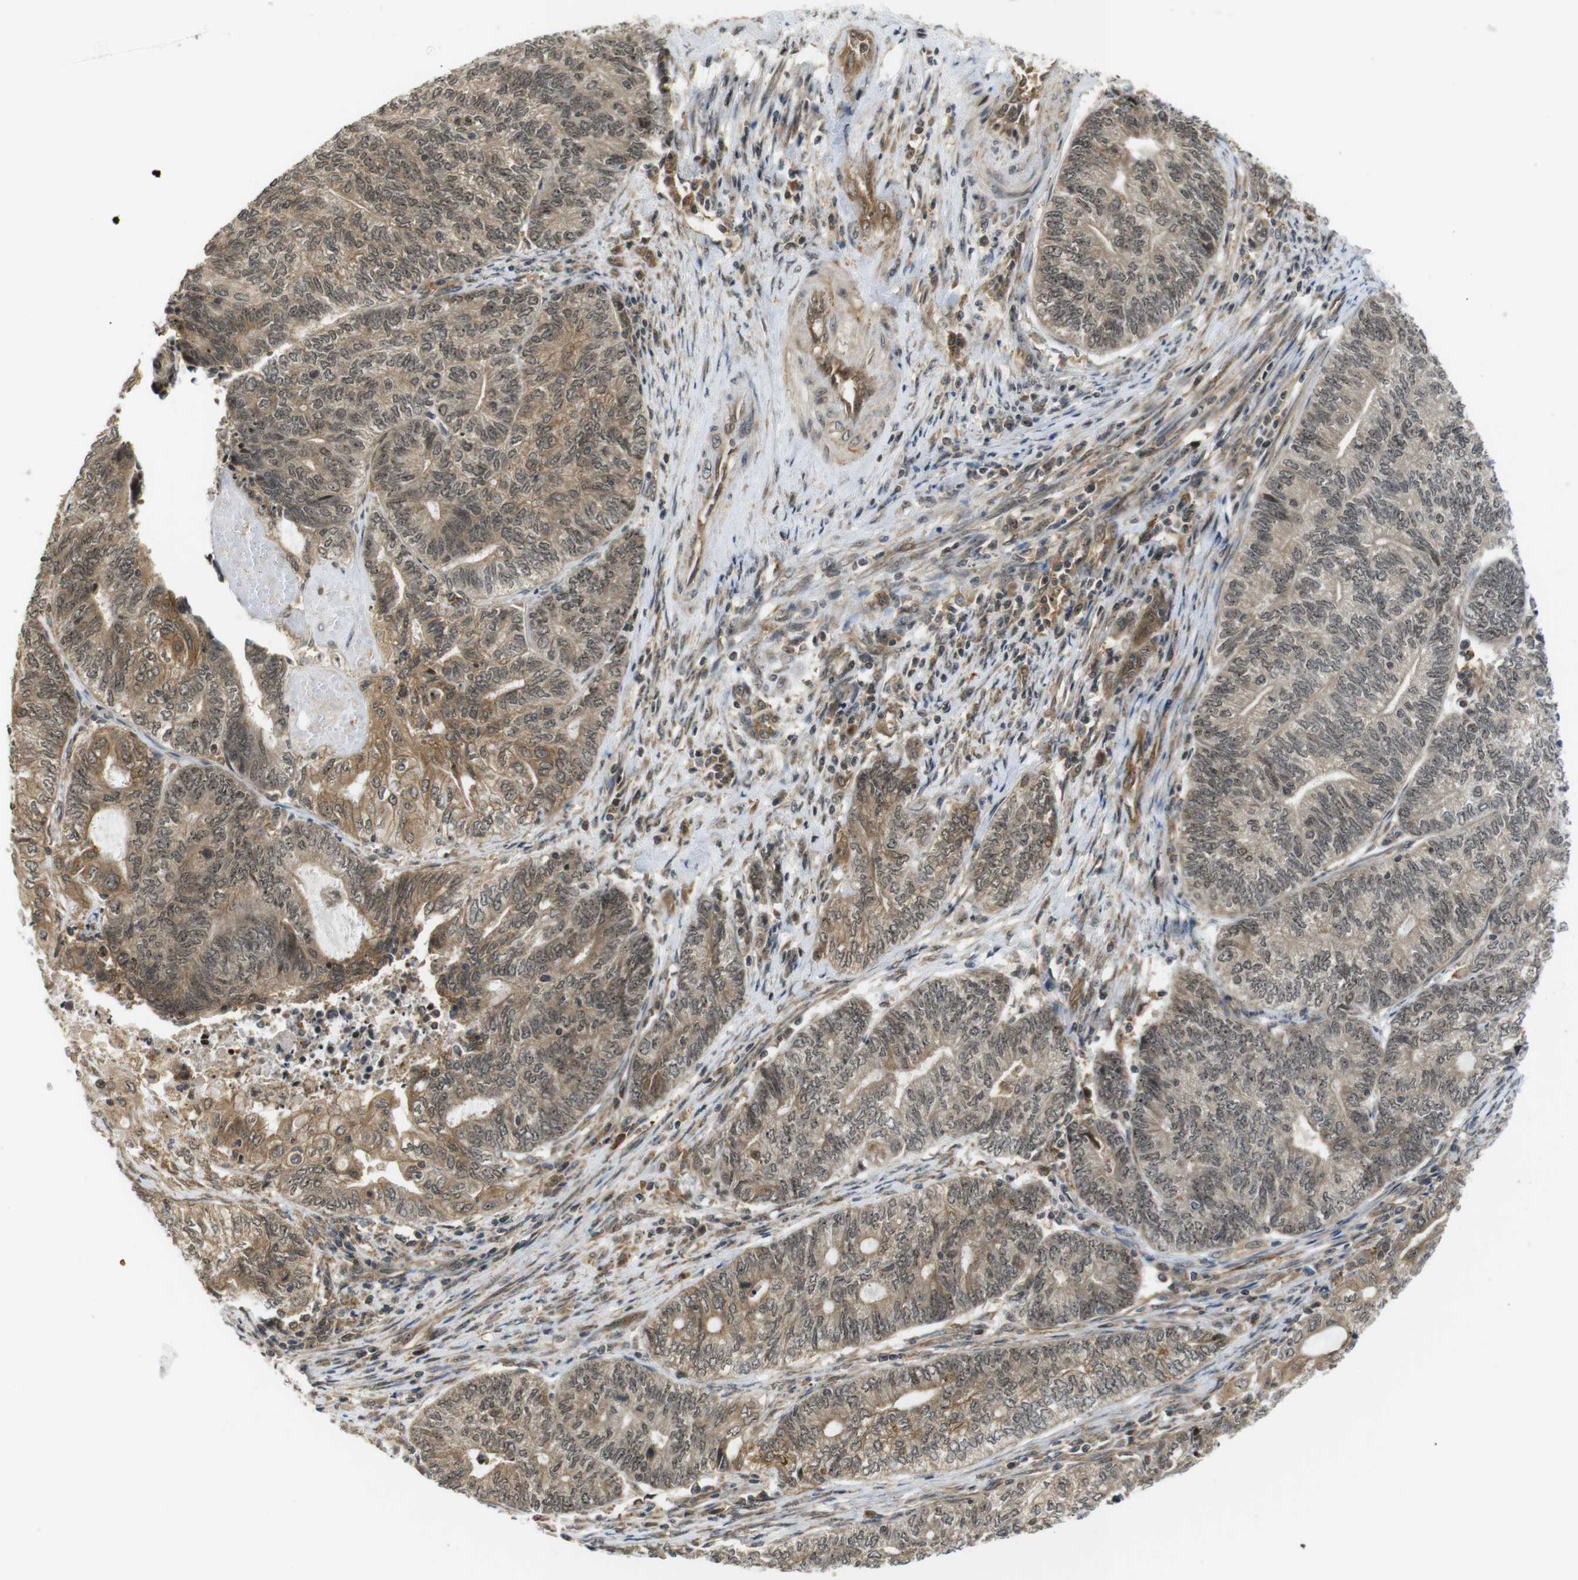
{"staining": {"intensity": "weak", "quantity": ">75%", "location": "cytoplasmic/membranous,nuclear"}, "tissue": "endometrial cancer", "cell_type": "Tumor cells", "image_type": "cancer", "snomed": [{"axis": "morphology", "description": "Adenocarcinoma, NOS"}, {"axis": "topography", "description": "Uterus"}, {"axis": "topography", "description": "Endometrium"}], "caption": "Endometrial cancer tissue exhibits weak cytoplasmic/membranous and nuclear staining in about >75% of tumor cells (brown staining indicates protein expression, while blue staining denotes nuclei).", "gene": "CC2D1A", "patient": {"sex": "female", "age": 70}}